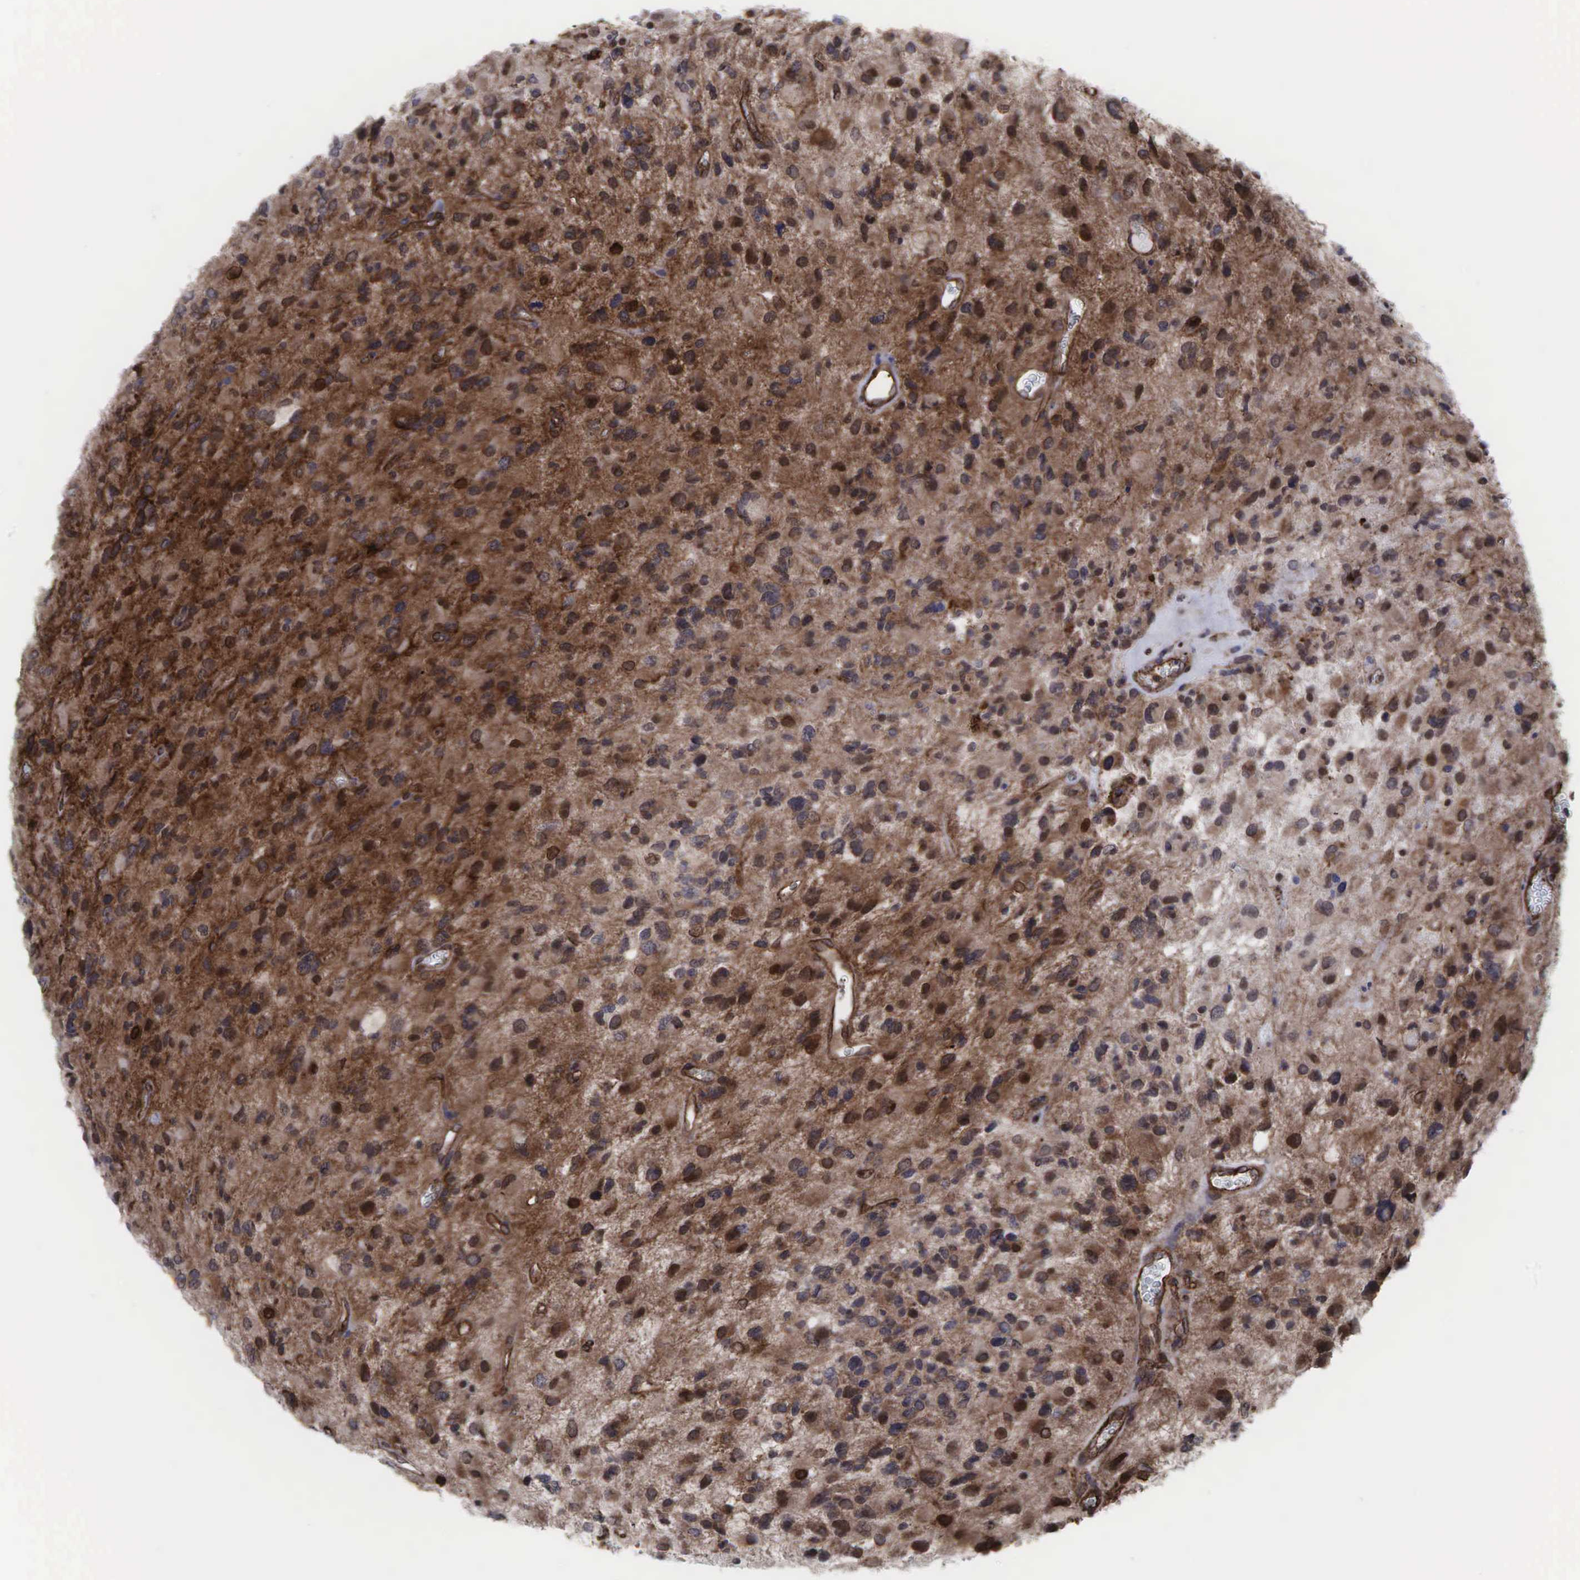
{"staining": {"intensity": "moderate", "quantity": "25%-75%", "location": "cytoplasmic/membranous,nuclear"}, "tissue": "glioma", "cell_type": "Tumor cells", "image_type": "cancer", "snomed": [{"axis": "morphology", "description": "Glioma, malignant, High grade"}, {"axis": "topography", "description": "Brain"}], "caption": "The photomicrograph reveals immunohistochemical staining of glioma. There is moderate cytoplasmic/membranous and nuclear staining is seen in approximately 25%-75% of tumor cells.", "gene": "GPRASP1", "patient": {"sex": "male", "age": 69}}